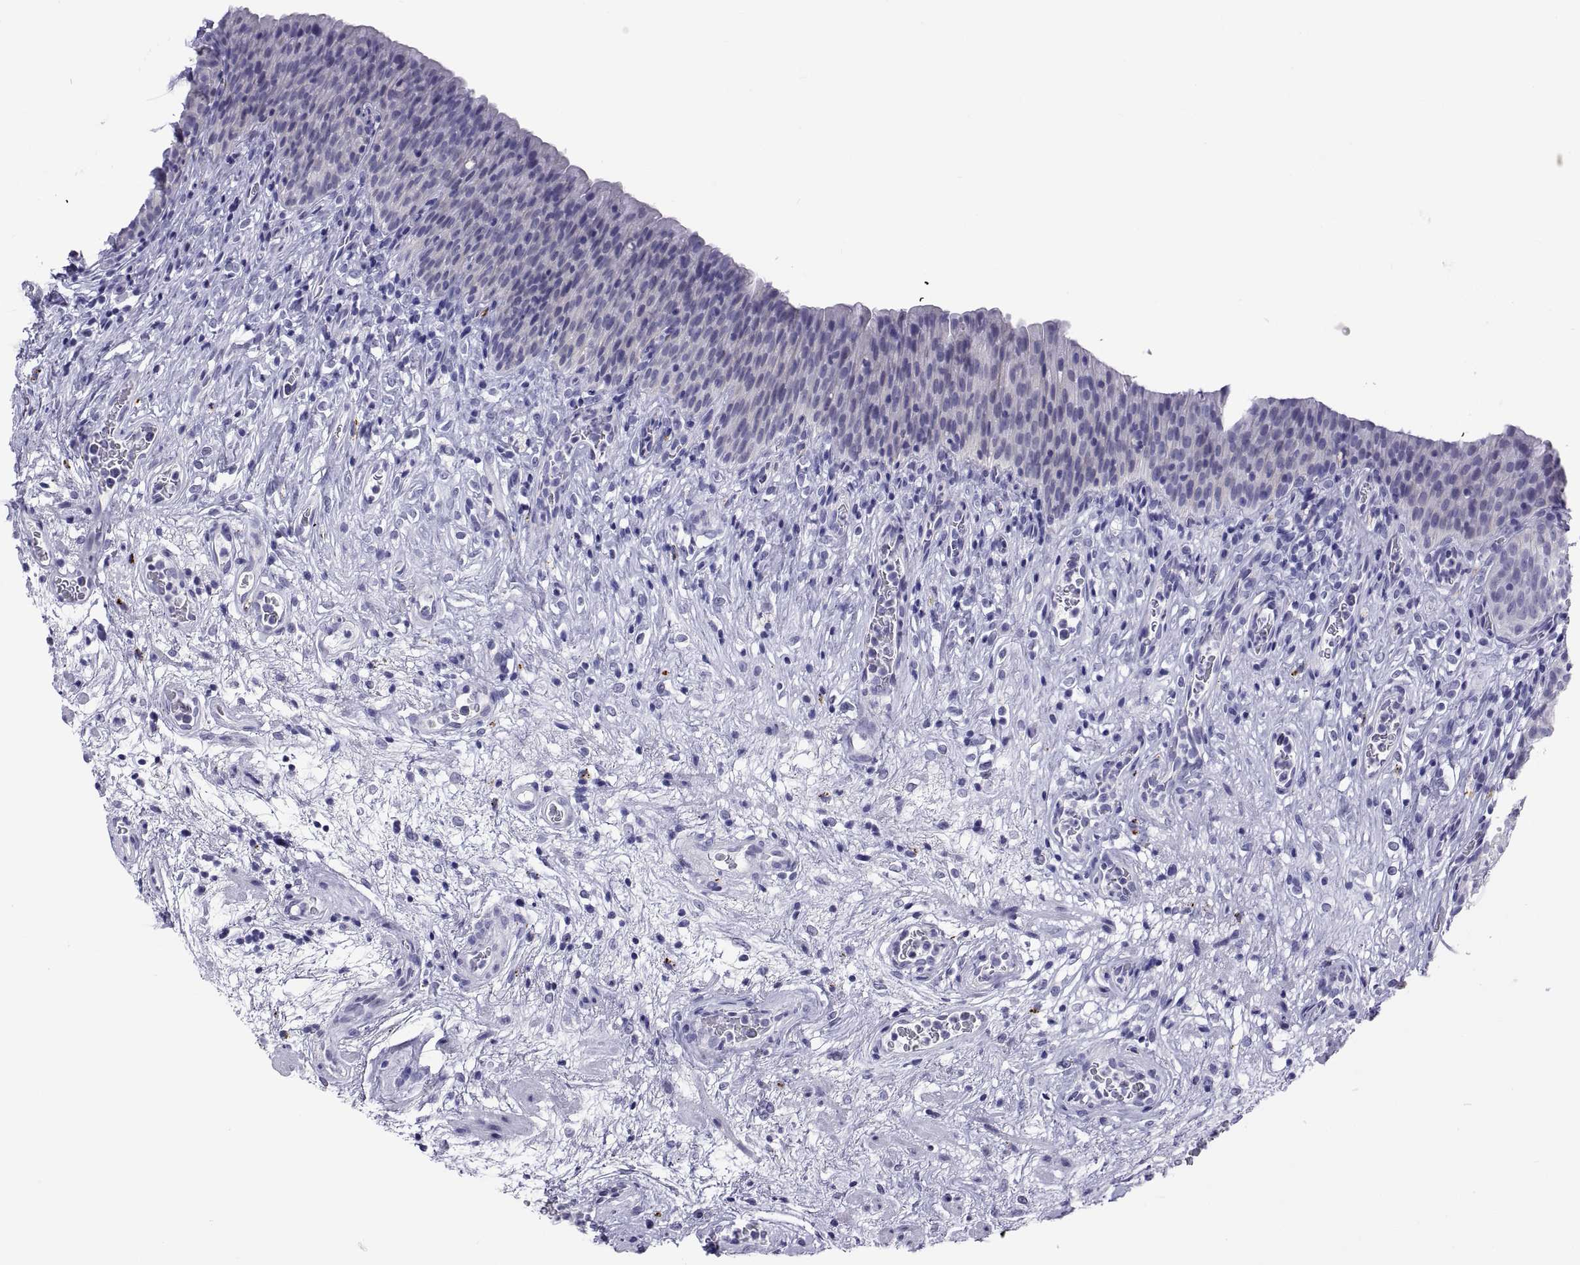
{"staining": {"intensity": "negative", "quantity": "none", "location": "none"}, "tissue": "urinary bladder", "cell_type": "Urothelial cells", "image_type": "normal", "snomed": [{"axis": "morphology", "description": "Normal tissue, NOS"}, {"axis": "topography", "description": "Urinary bladder"}], "caption": "Protein analysis of unremarkable urinary bladder displays no significant expression in urothelial cells.", "gene": "QRICH2", "patient": {"sex": "male", "age": 76}}